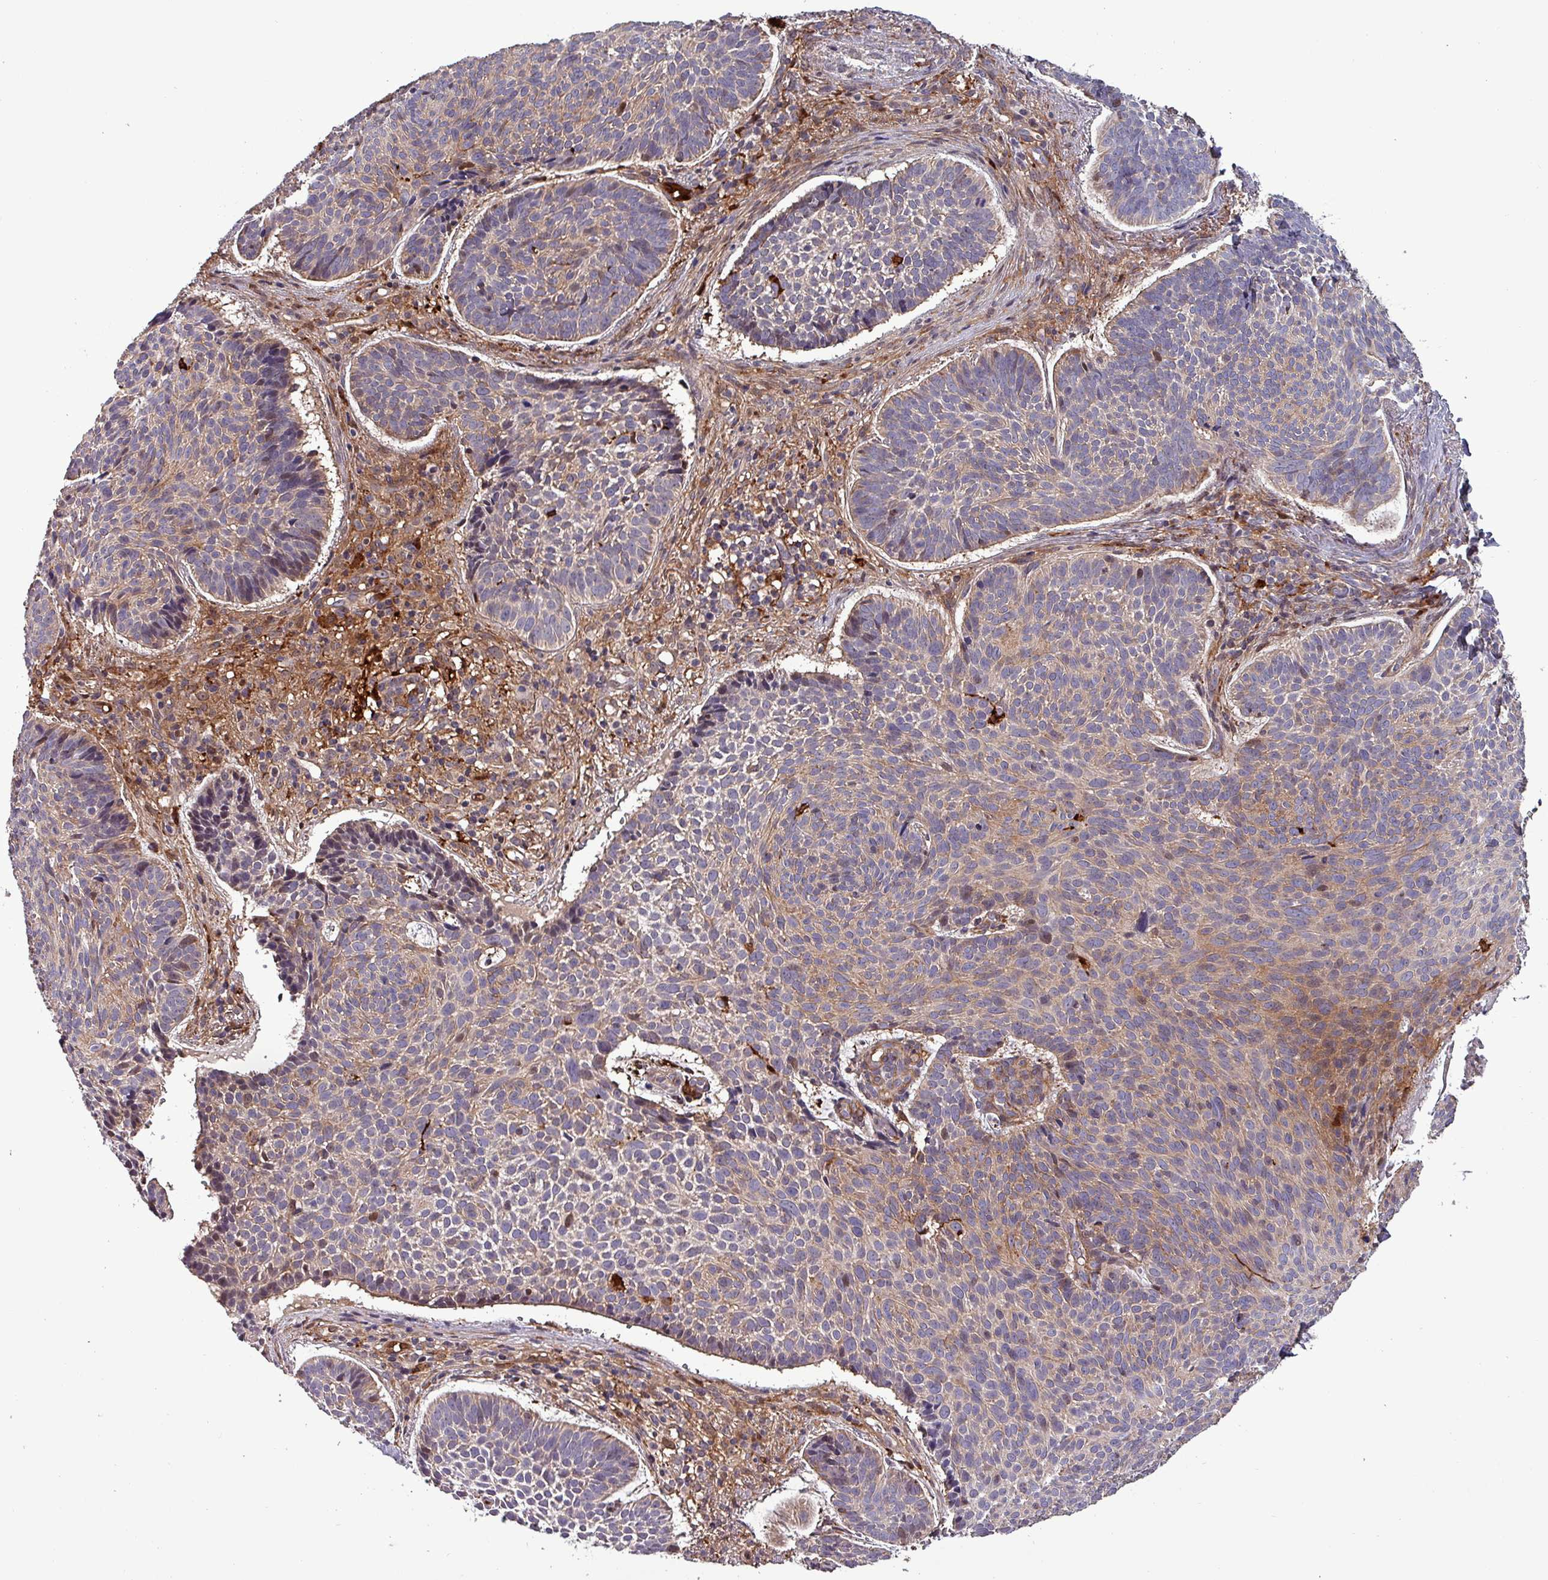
{"staining": {"intensity": "moderate", "quantity": "<25%", "location": "cytoplasmic/membranous,nuclear"}, "tissue": "skin cancer", "cell_type": "Tumor cells", "image_type": "cancer", "snomed": [{"axis": "morphology", "description": "Basal cell carcinoma"}, {"axis": "topography", "description": "Skin"}], "caption": "This is an image of immunohistochemistry staining of skin cancer, which shows moderate positivity in the cytoplasmic/membranous and nuclear of tumor cells.", "gene": "SCIN", "patient": {"sex": "male", "age": 70}}